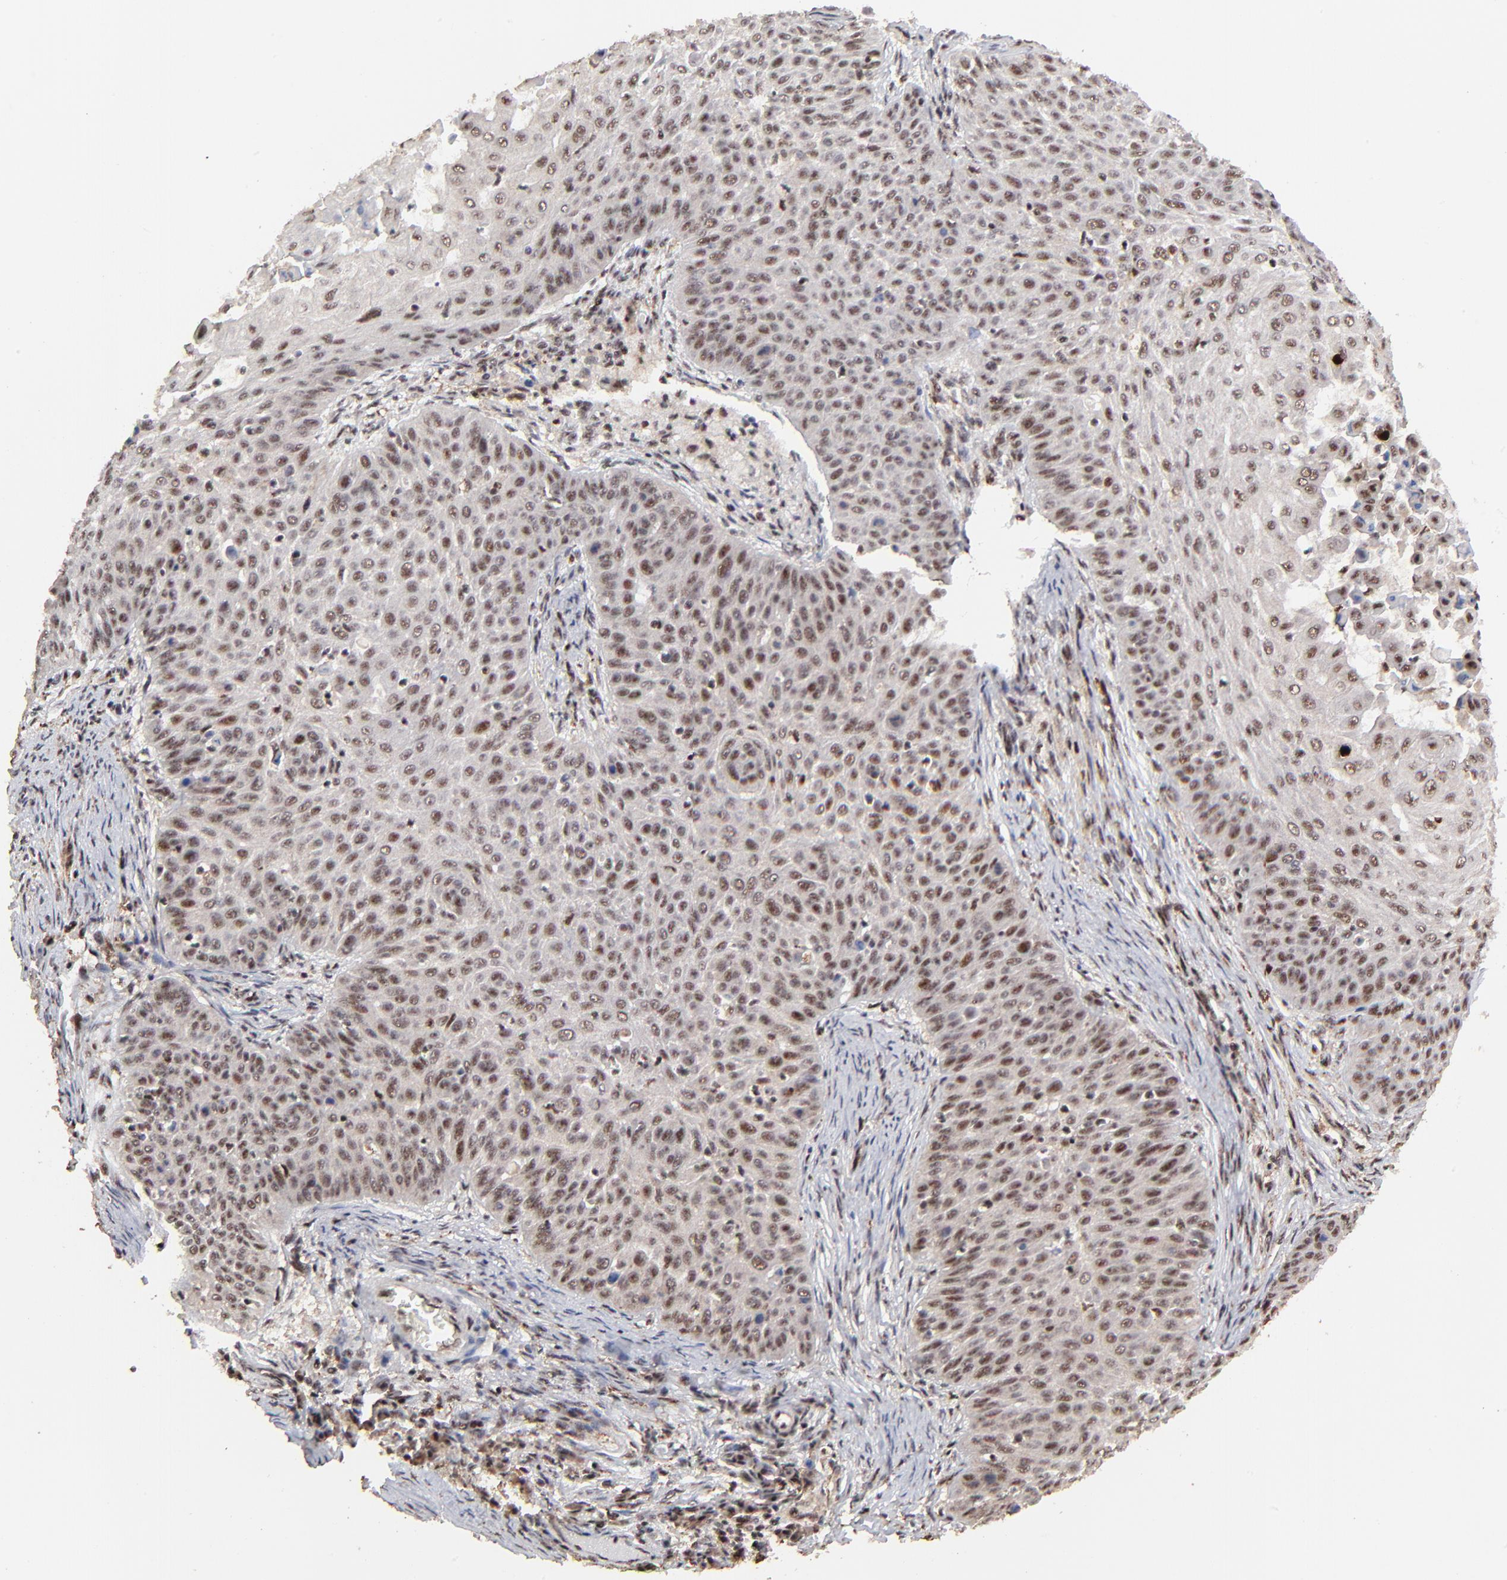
{"staining": {"intensity": "moderate", "quantity": "25%-75%", "location": "nuclear"}, "tissue": "skin cancer", "cell_type": "Tumor cells", "image_type": "cancer", "snomed": [{"axis": "morphology", "description": "Squamous cell carcinoma, NOS"}, {"axis": "topography", "description": "Skin"}], "caption": "There is medium levels of moderate nuclear staining in tumor cells of skin cancer (squamous cell carcinoma), as demonstrated by immunohistochemical staining (brown color).", "gene": "RBM22", "patient": {"sex": "male", "age": 82}}